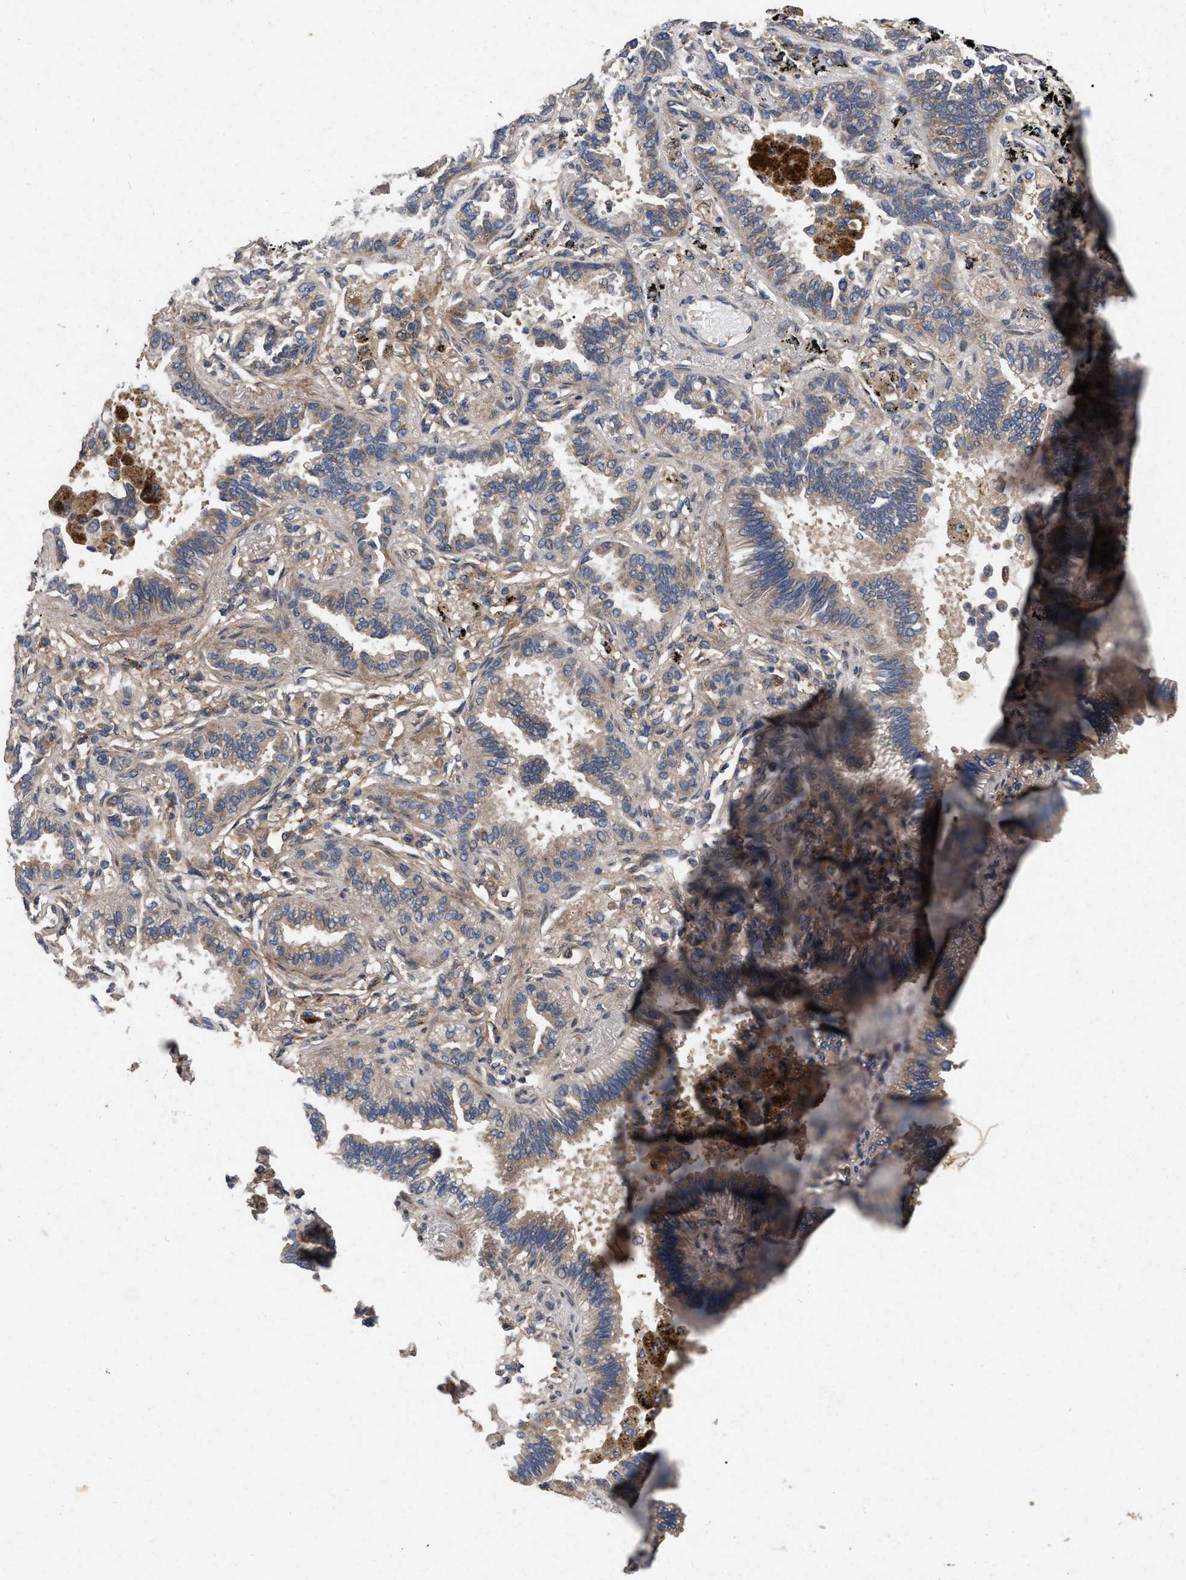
{"staining": {"intensity": "moderate", "quantity": "<25%", "location": "cytoplasmic/membranous"}, "tissue": "lung cancer", "cell_type": "Tumor cells", "image_type": "cancer", "snomed": [{"axis": "morphology", "description": "Normal tissue, NOS"}, {"axis": "morphology", "description": "Adenocarcinoma, NOS"}, {"axis": "topography", "description": "Lung"}], "caption": "Immunohistochemistry image of adenocarcinoma (lung) stained for a protein (brown), which demonstrates low levels of moderate cytoplasmic/membranous expression in approximately <25% of tumor cells.", "gene": "CDKN2C", "patient": {"sex": "male", "age": 59}}